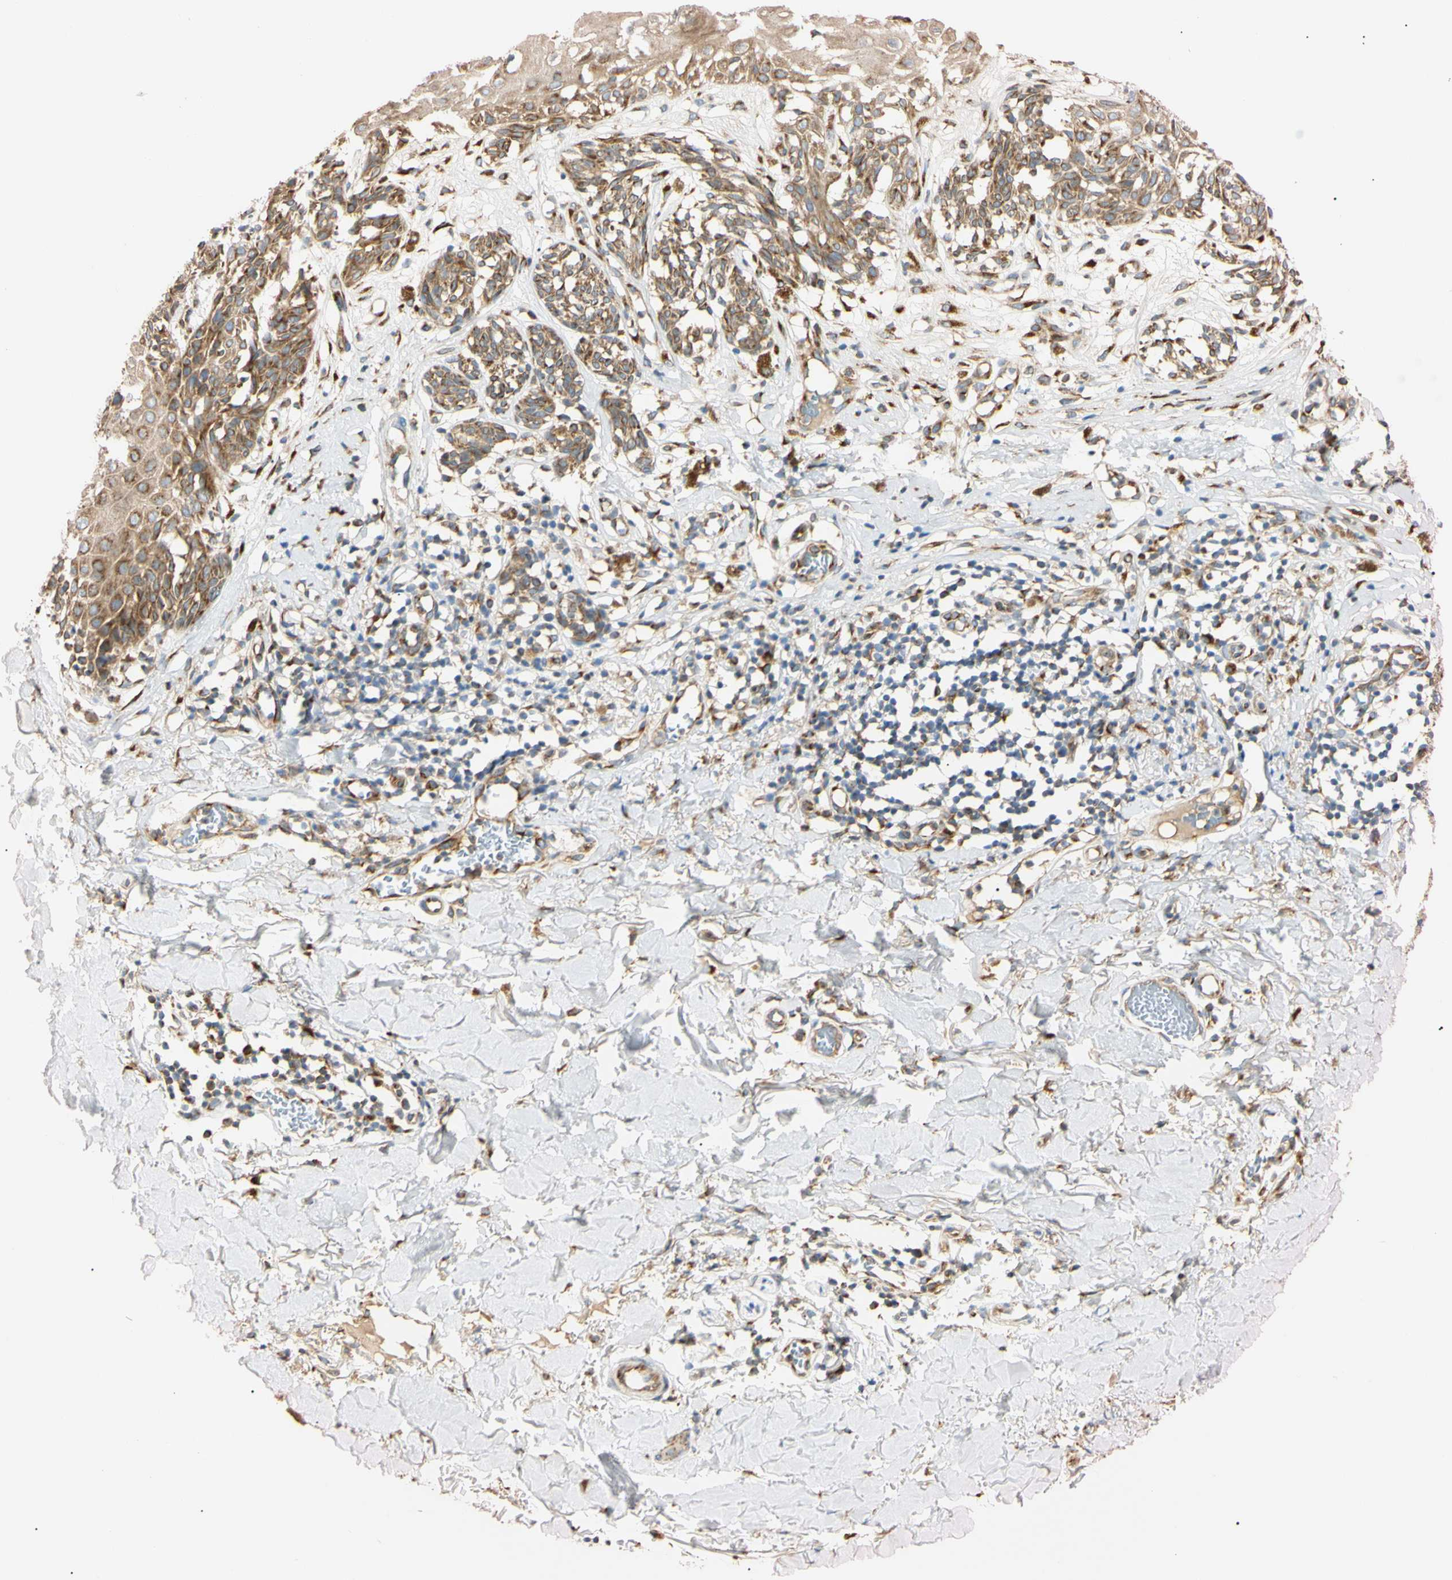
{"staining": {"intensity": "moderate", "quantity": ">75%", "location": "cytoplasmic/membranous"}, "tissue": "melanoma", "cell_type": "Tumor cells", "image_type": "cancer", "snomed": [{"axis": "morphology", "description": "Malignant melanoma, NOS"}, {"axis": "topography", "description": "Skin"}], "caption": "Immunohistochemistry (DAB (3,3'-diaminobenzidine)) staining of human melanoma shows moderate cytoplasmic/membranous protein staining in about >75% of tumor cells. (IHC, brightfield microscopy, high magnification).", "gene": "IER3IP1", "patient": {"sex": "male", "age": 64}}